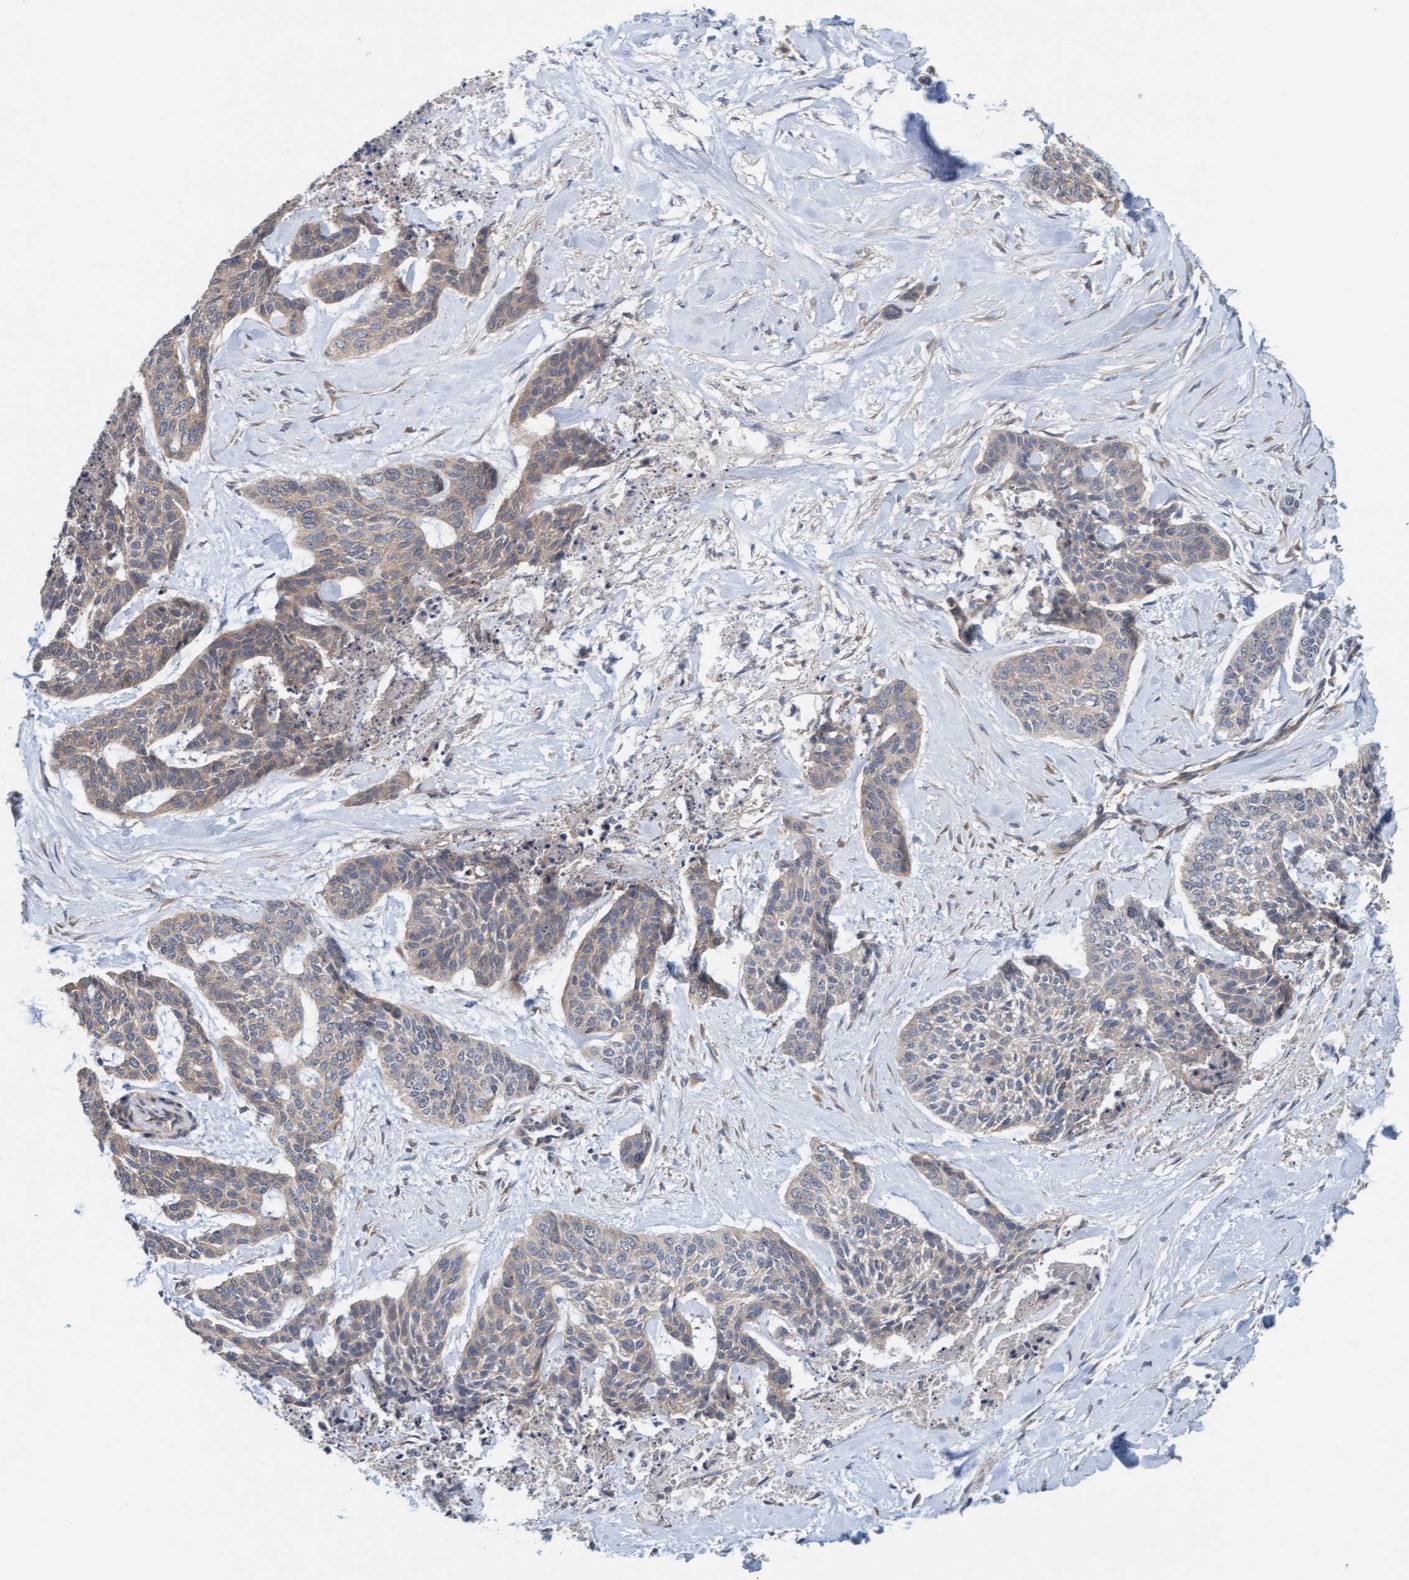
{"staining": {"intensity": "weak", "quantity": "<25%", "location": "cytoplasmic/membranous"}, "tissue": "skin cancer", "cell_type": "Tumor cells", "image_type": "cancer", "snomed": [{"axis": "morphology", "description": "Basal cell carcinoma"}, {"axis": "topography", "description": "Skin"}], "caption": "Tumor cells are negative for brown protein staining in skin cancer (basal cell carcinoma). (Stains: DAB (3,3'-diaminobenzidine) immunohistochemistry with hematoxylin counter stain, Microscopy: brightfield microscopy at high magnification).", "gene": "UBAP1", "patient": {"sex": "female", "age": 64}}